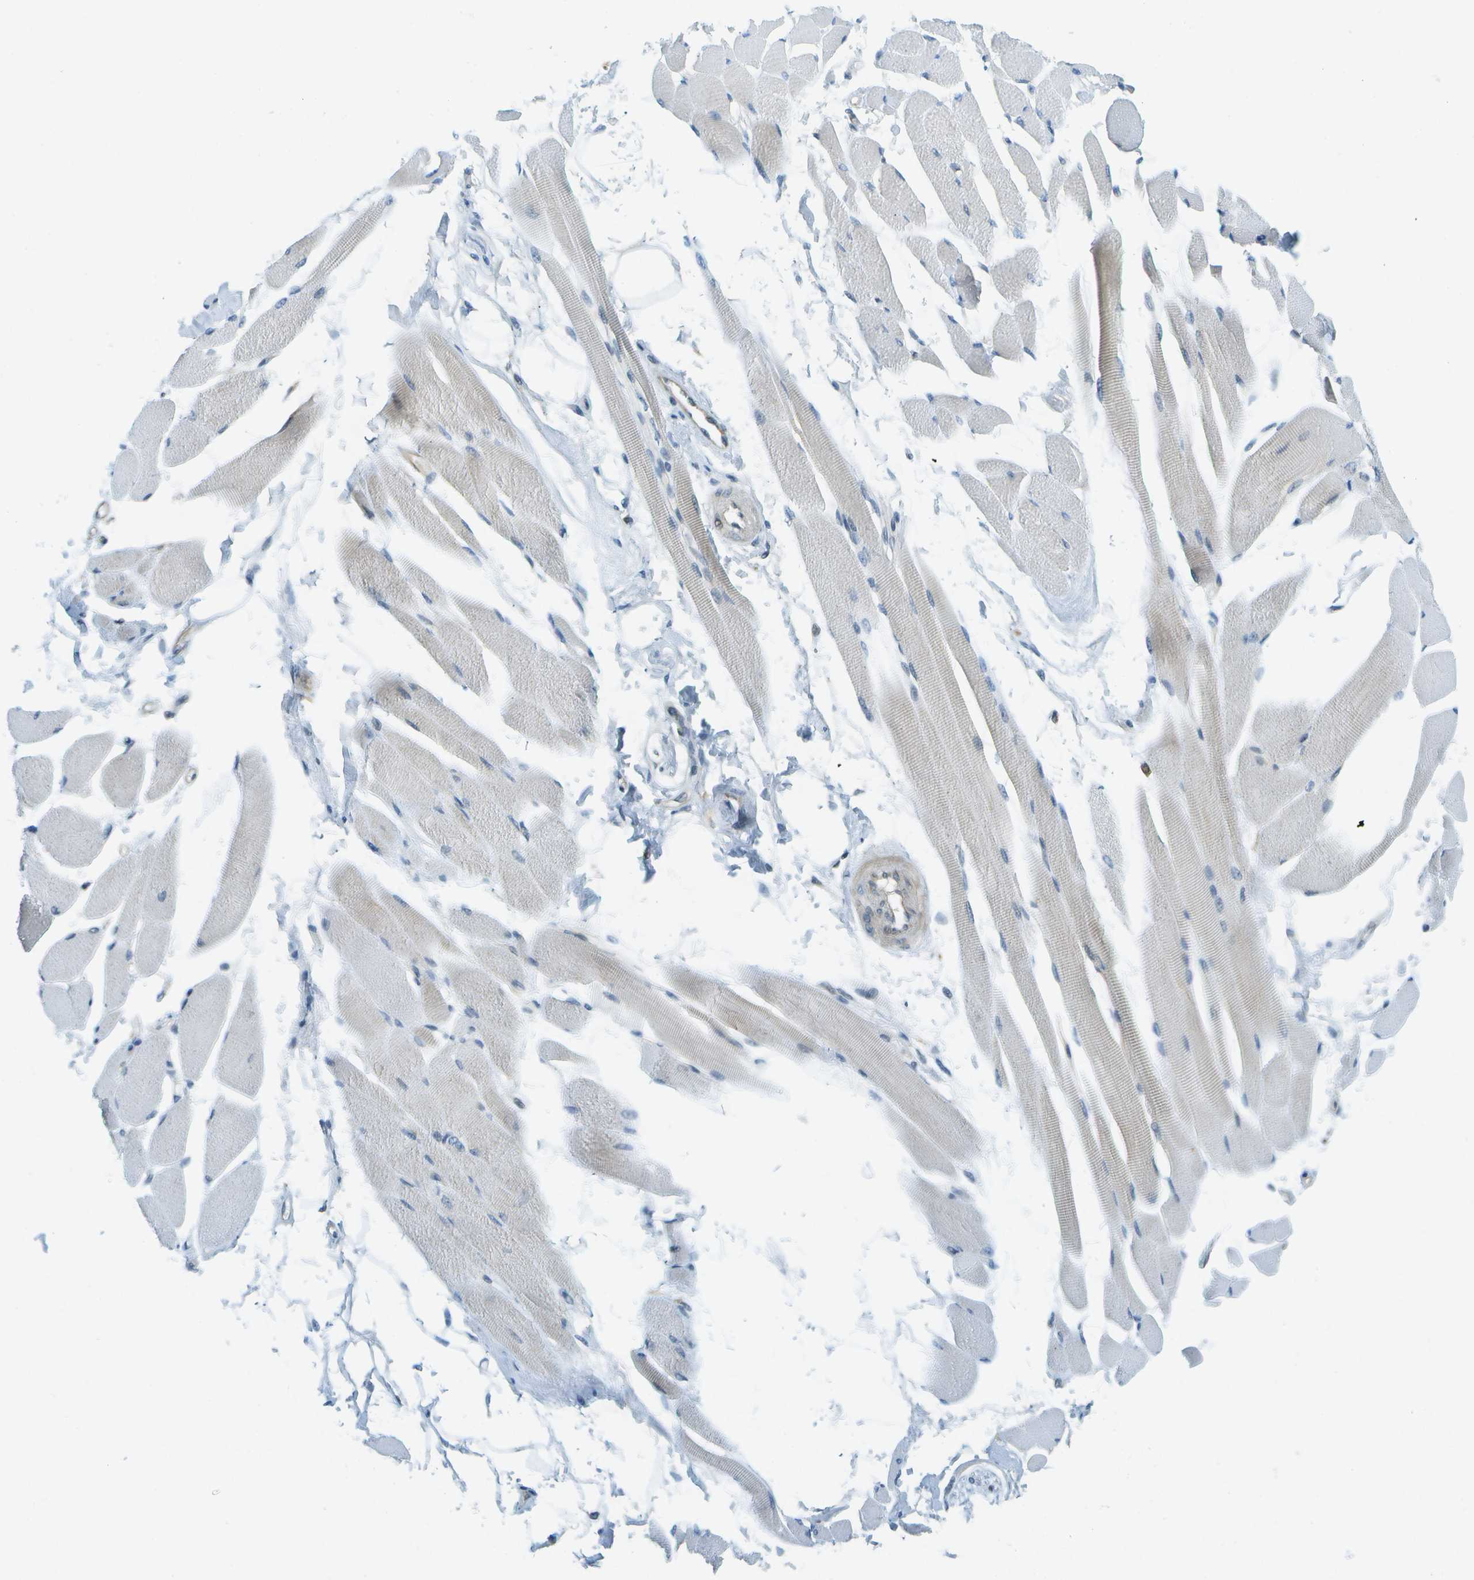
{"staining": {"intensity": "negative", "quantity": "none", "location": "none"}, "tissue": "skeletal muscle", "cell_type": "Myocytes", "image_type": "normal", "snomed": [{"axis": "morphology", "description": "Normal tissue, NOS"}, {"axis": "topography", "description": "Skeletal muscle"}, {"axis": "topography", "description": "Peripheral nerve tissue"}], "caption": "A high-resolution image shows immunohistochemistry staining of benign skeletal muscle, which reveals no significant staining in myocytes.", "gene": "TMTC1", "patient": {"sex": "female", "age": 84}}